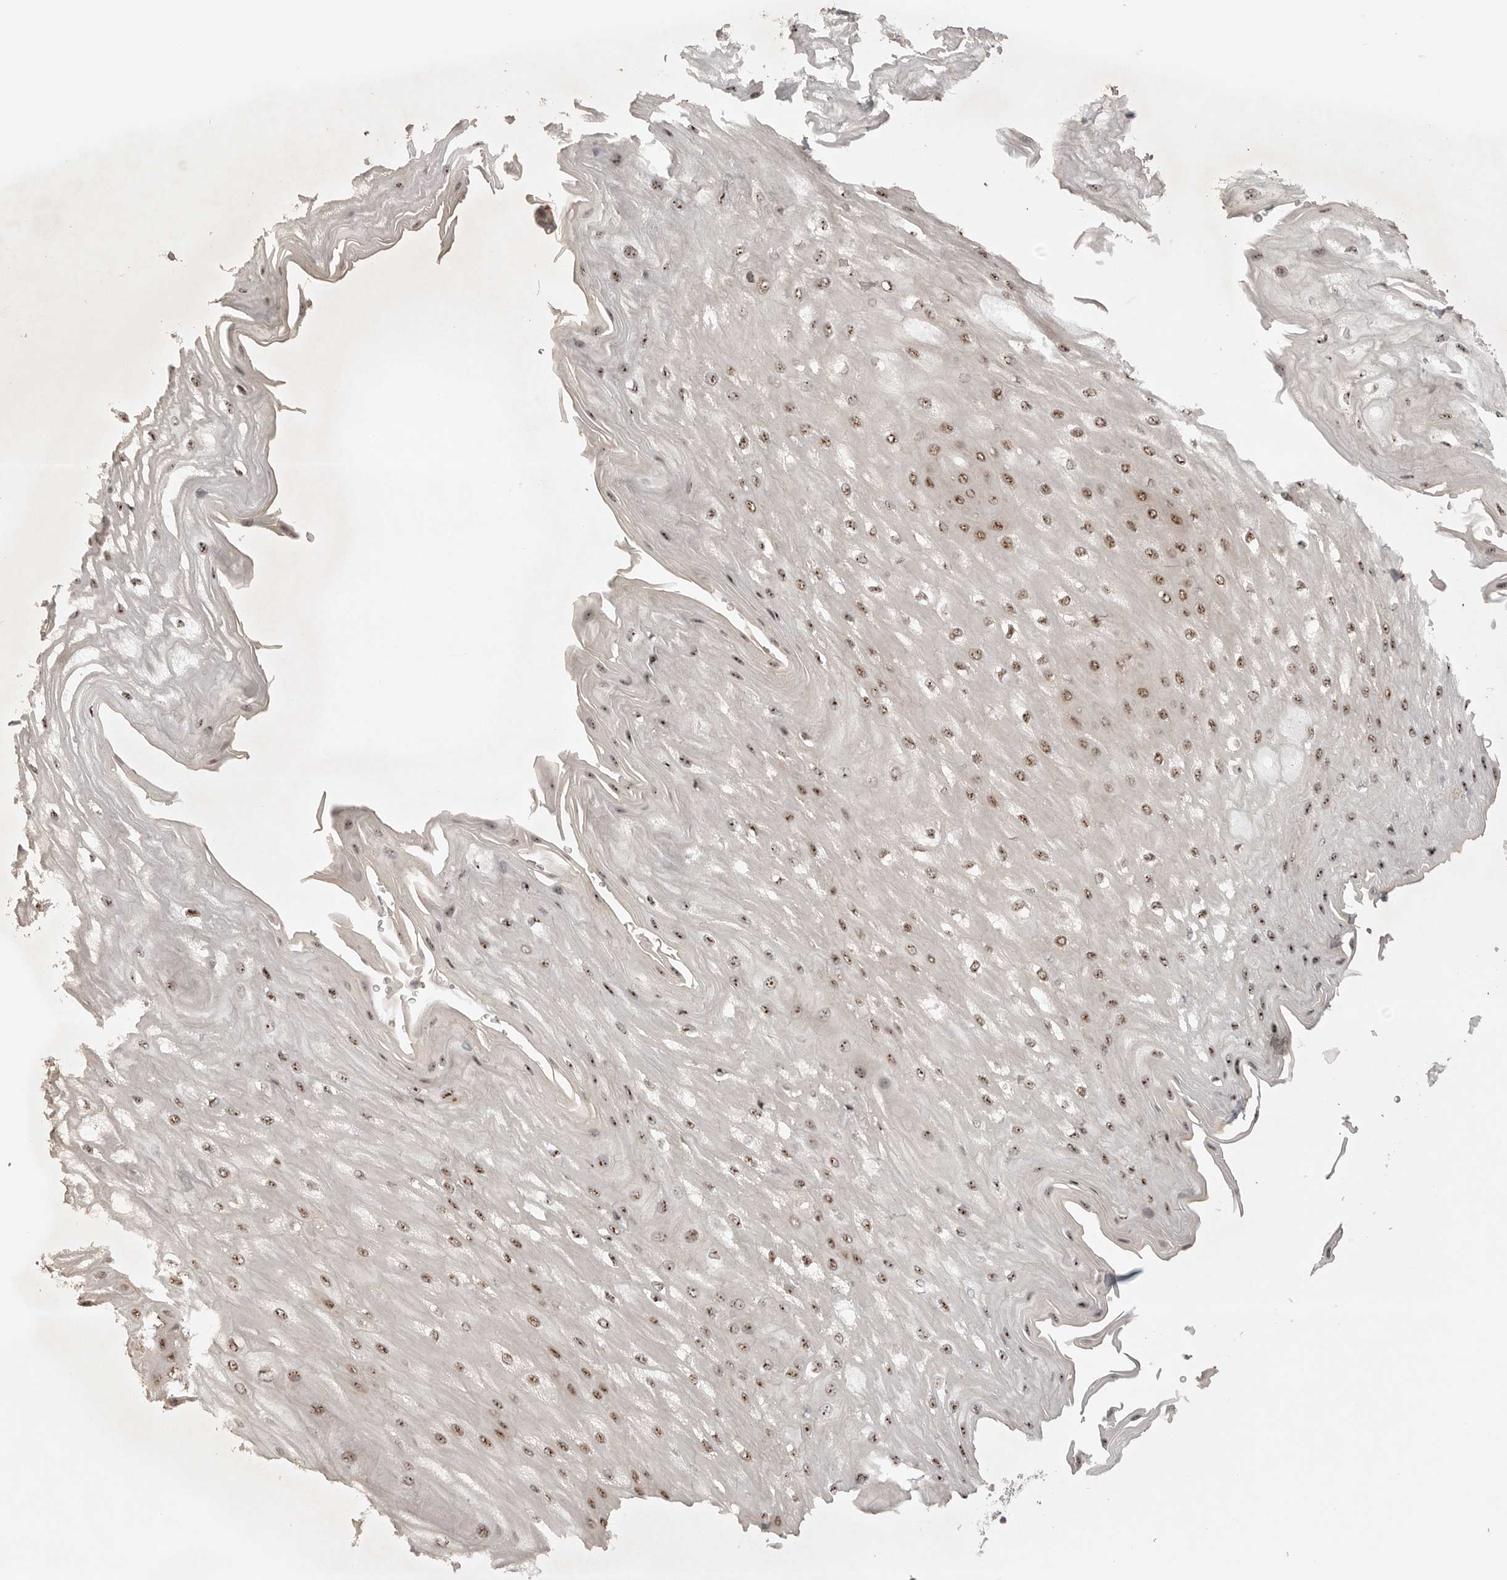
{"staining": {"intensity": "strong", "quantity": ">75%", "location": "nuclear"}, "tissue": "esophagus", "cell_type": "Squamous epithelial cells", "image_type": "normal", "snomed": [{"axis": "morphology", "description": "Normal tissue, NOS"}, {"axis": "topography", "description": "Esophagus"}], "caption": "DAB (3,3'-diaminobenzidine) immunohistochemical staining of benign human esophagus reveals strong nuclear protein expression in approximately >75% of squamous epithelial cells.", "gene": "POMP", "patient": {"sex": "male", "age": 54}}